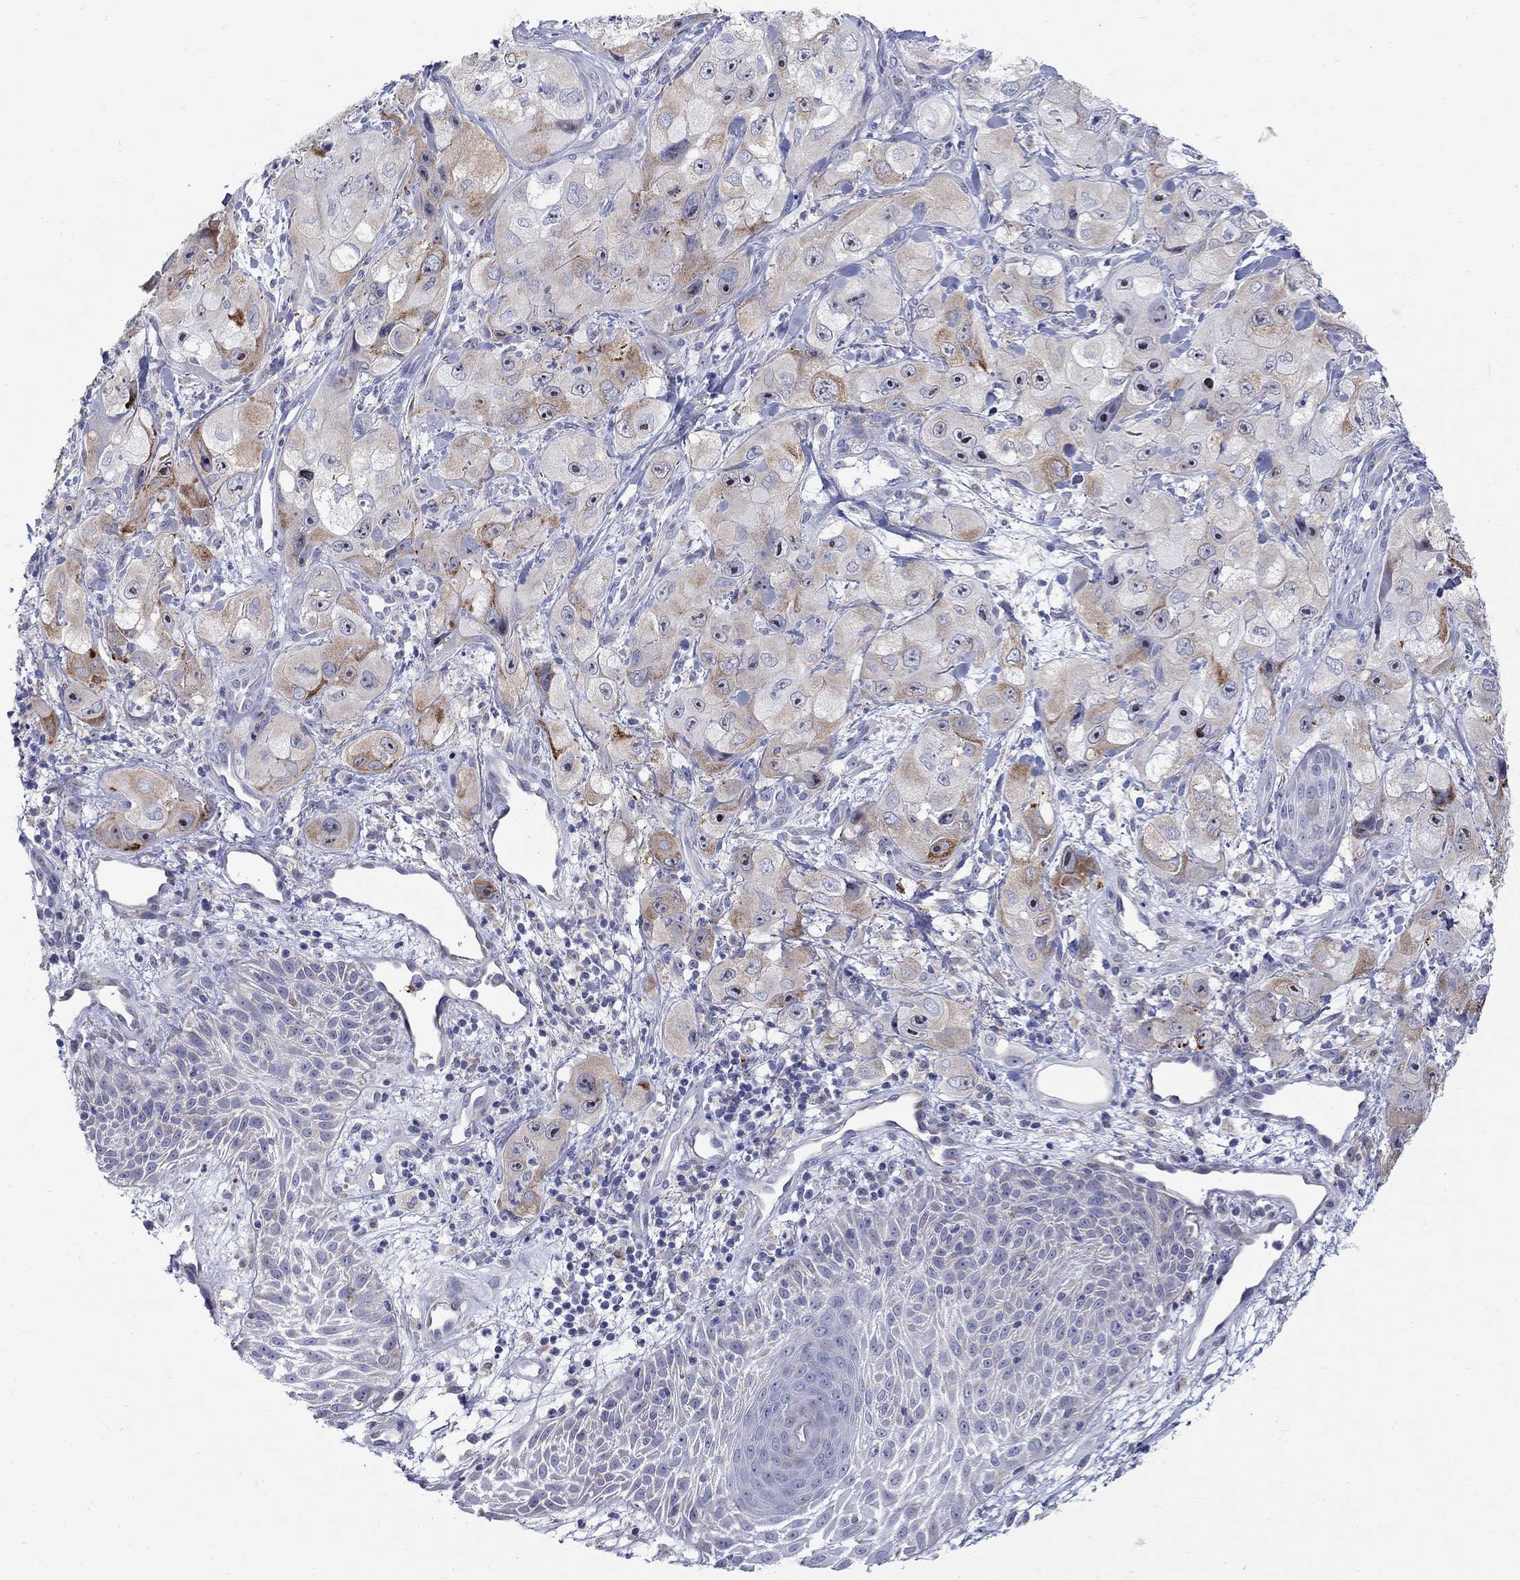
{"staining": {"intensity": "moderate", "quantity": "<25%", "location": "cytoplasmic/membranous"}, "tissue": "skin cancer", "cell_type": "Tumor cells", "image_type": "cancer", "snomed": [{"axis": "morphology", "description": "Squamous cell carcinoma, NOS"}, {"axis": "topography", "description": "Skin"}, {"axis": "topography", "description": "Subcutis"}], "caption": "Immunohistochemistry (IHC) (DAB (3,3'-diaminobenzidine)) staining of skin cancer (squamous cell carcinoma) demonstrates moderate cytoplasmic/membranous protein positivity in approximately <25% of tumor cells.", "gene": "QRFPR", "patient": {"sex": "male", "age": 73}}